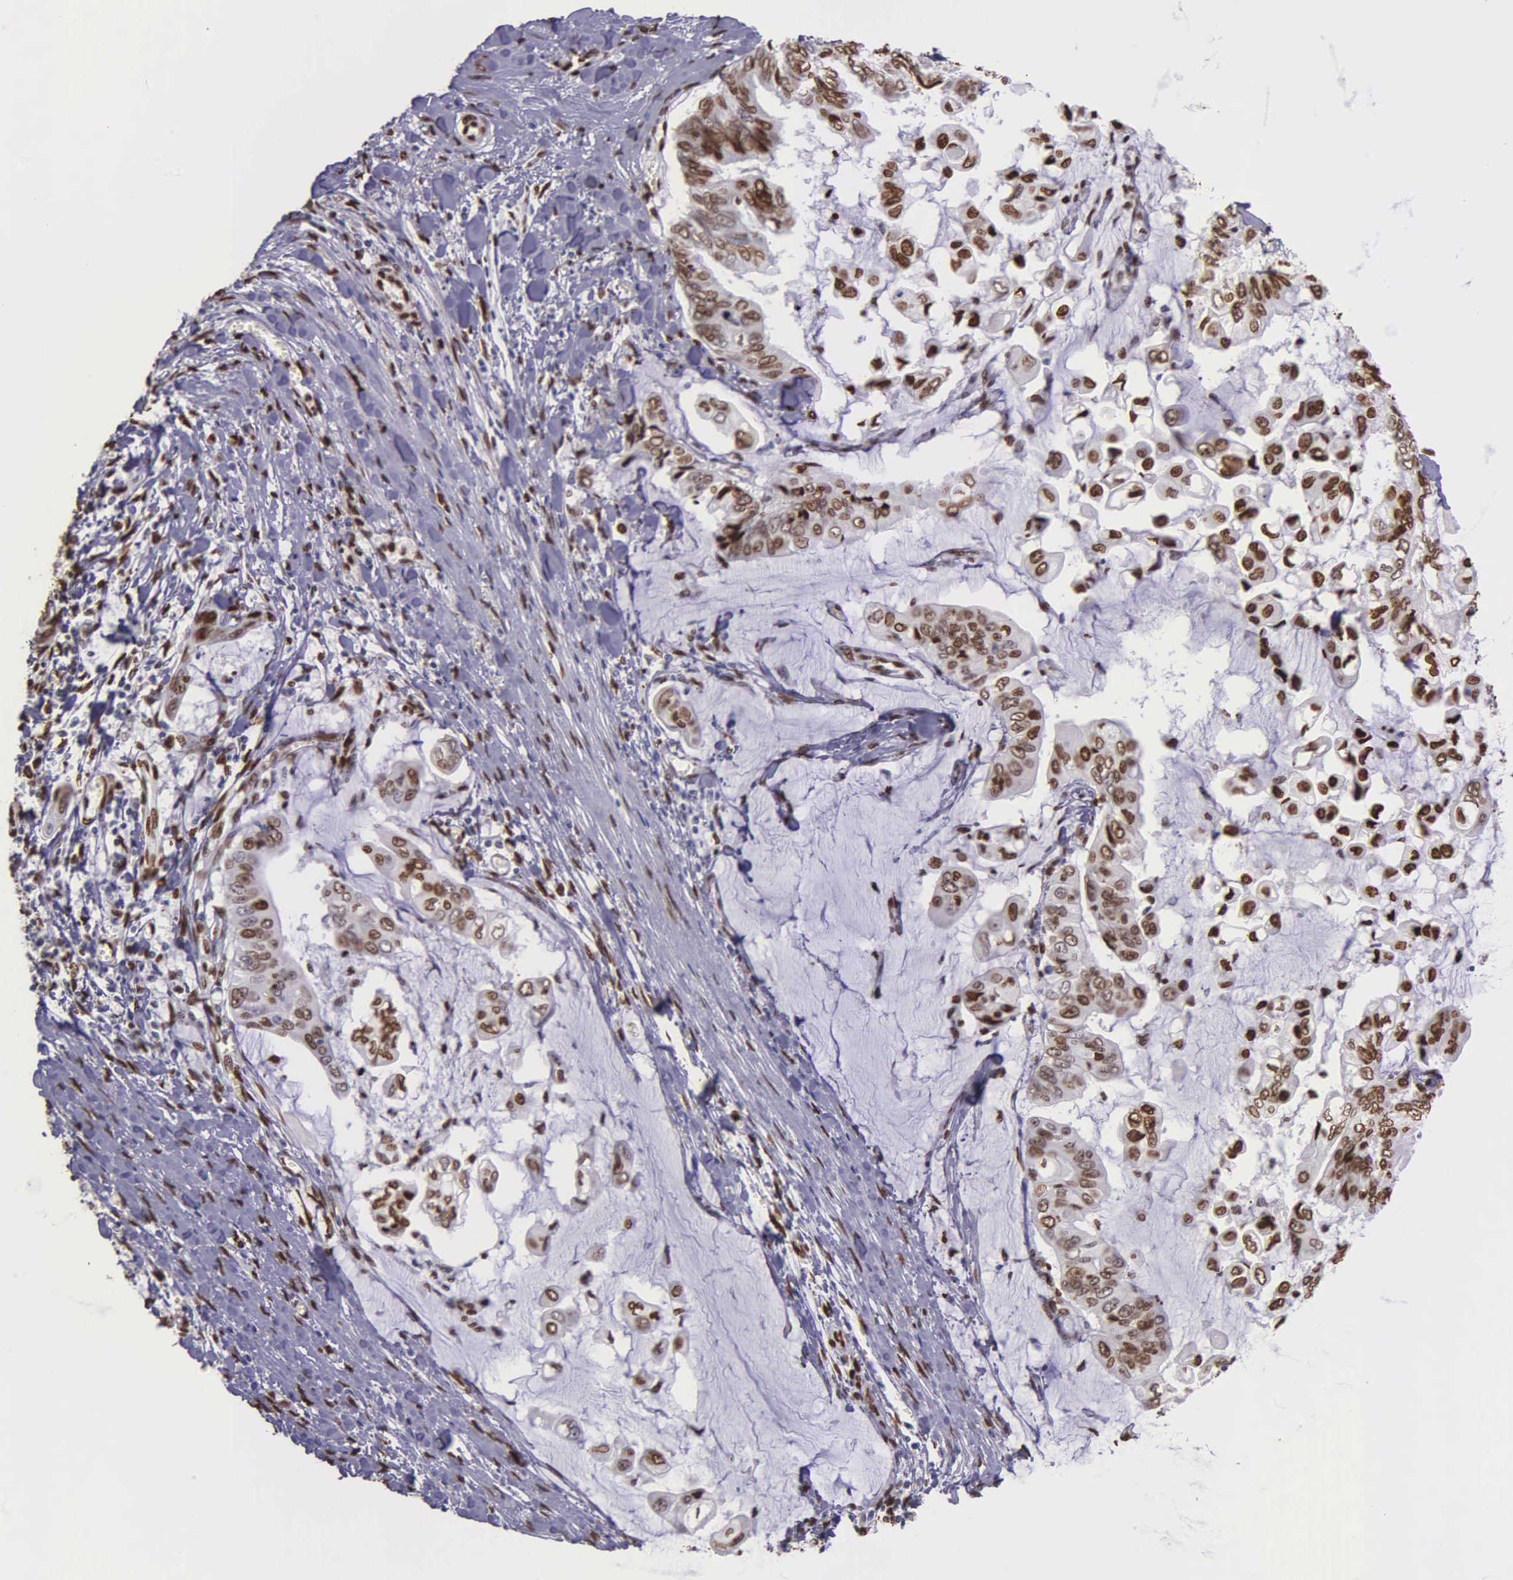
{"staining": {"intensity": "strong", "quantity": ">75%", "location": "nuclear"}, "tissue": "stomach cancer", "cell_type": "Tumor cells", "image_type": "cancer", "snomed": [{"axis": "morphology", "description": "Adenocarcinoma, NOS"}, {"axis": "topography", "description": "Stomach, upper"}], "caption": "About >75% of tumor cells in human stomach cancer reveal strong nuclear protein positivity as visualized by brown immunohistochemical staining.", "gene": "H1-0", "patient": {"sex": "male", "age": 80}}